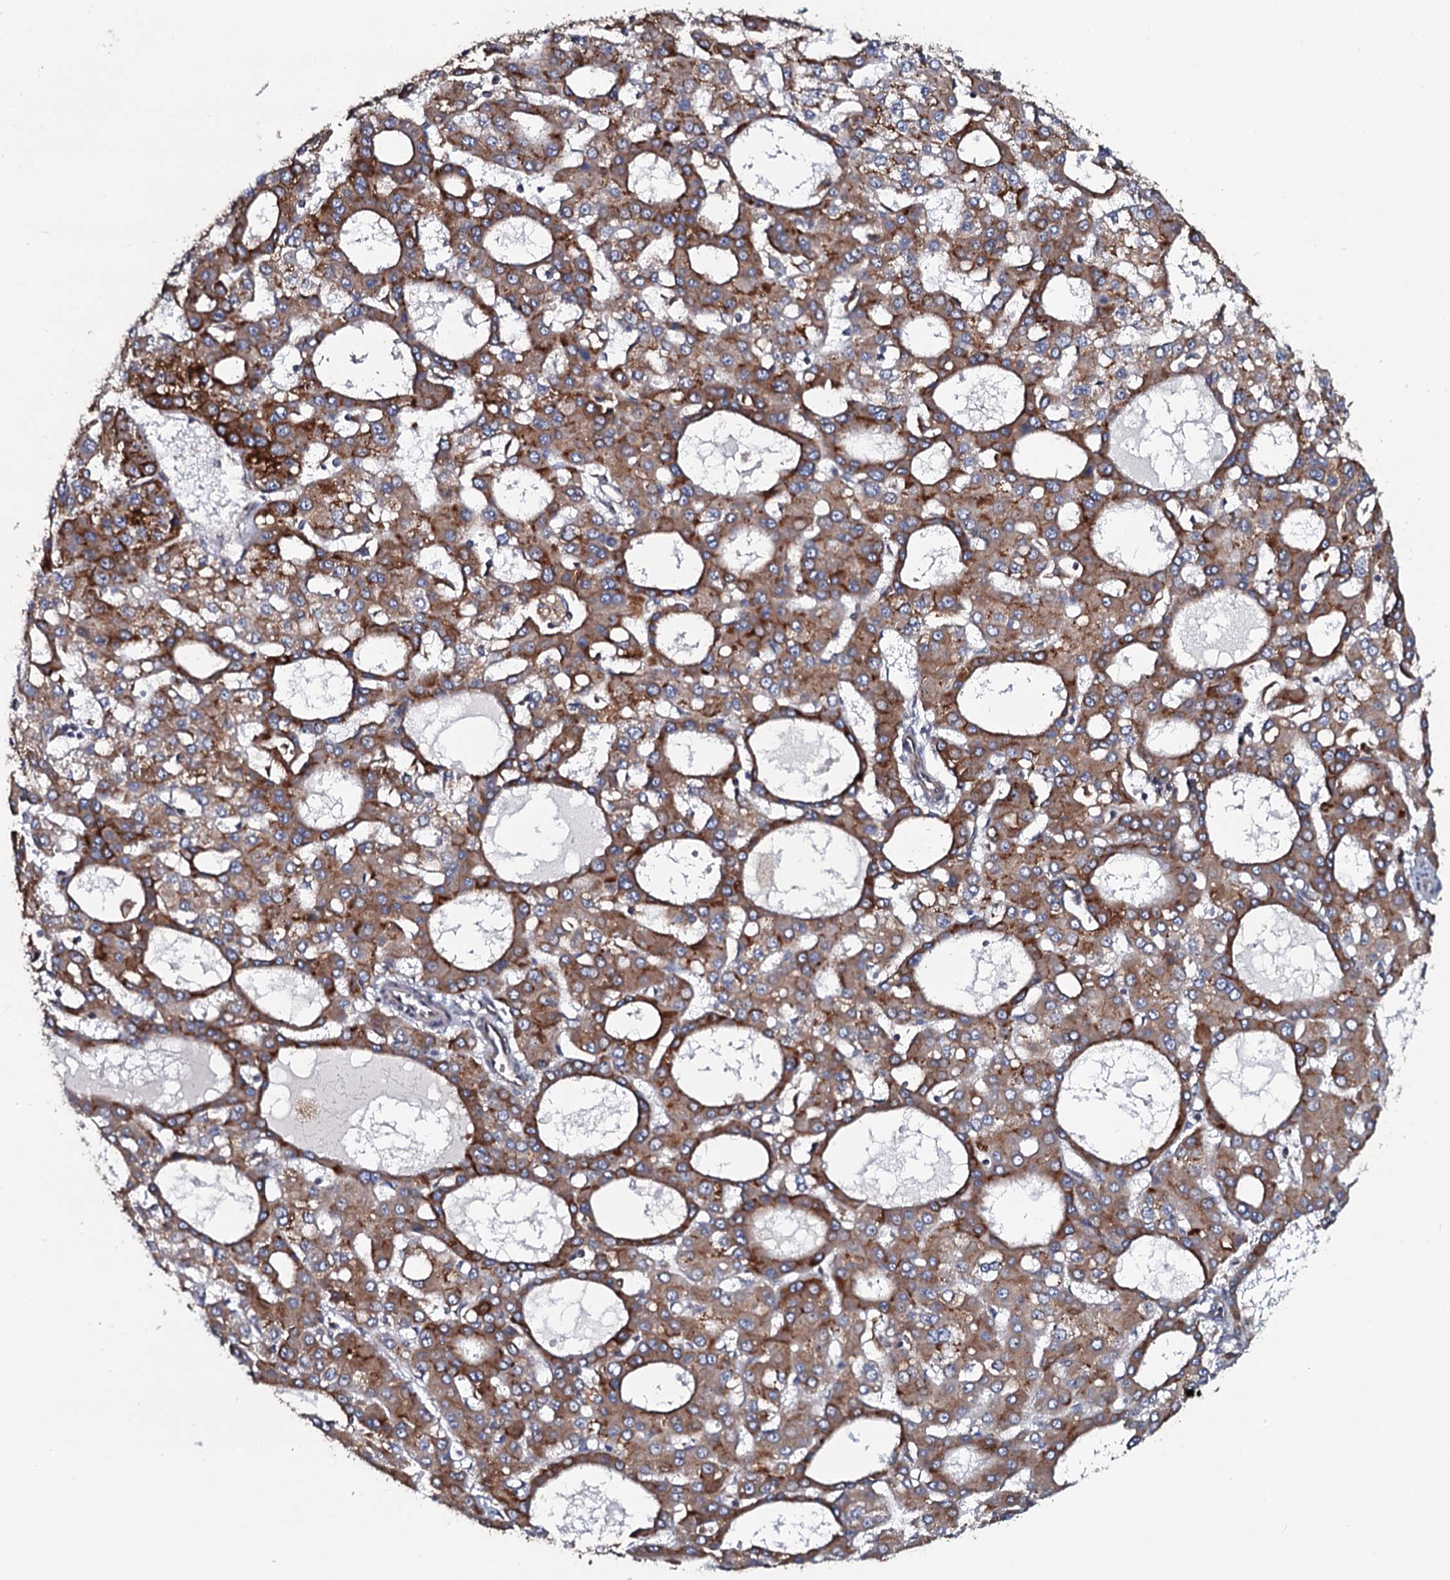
{"staining": {"intensity": "moderate", "quantity": ">75%", "location": "cytoplasmic/membranous"}, "tissue": "liver cancer", "cell_type": "Tumor cells", "image_type": "cancer", "snomed": [{"axis": "morphology", "description": "Carcinoma, Hepatocellular, NOS"}, {"axis": "topography", "description": "Liver"}], "caption": "Tumor cells display medium levels of moderate cytoplasmic/membranous expression in approximately >75% of cells in liver cancer (hepatocellular carcinoma).", "gene": "TMEM151A", "patient": {"sex": "male", "age": 47}}